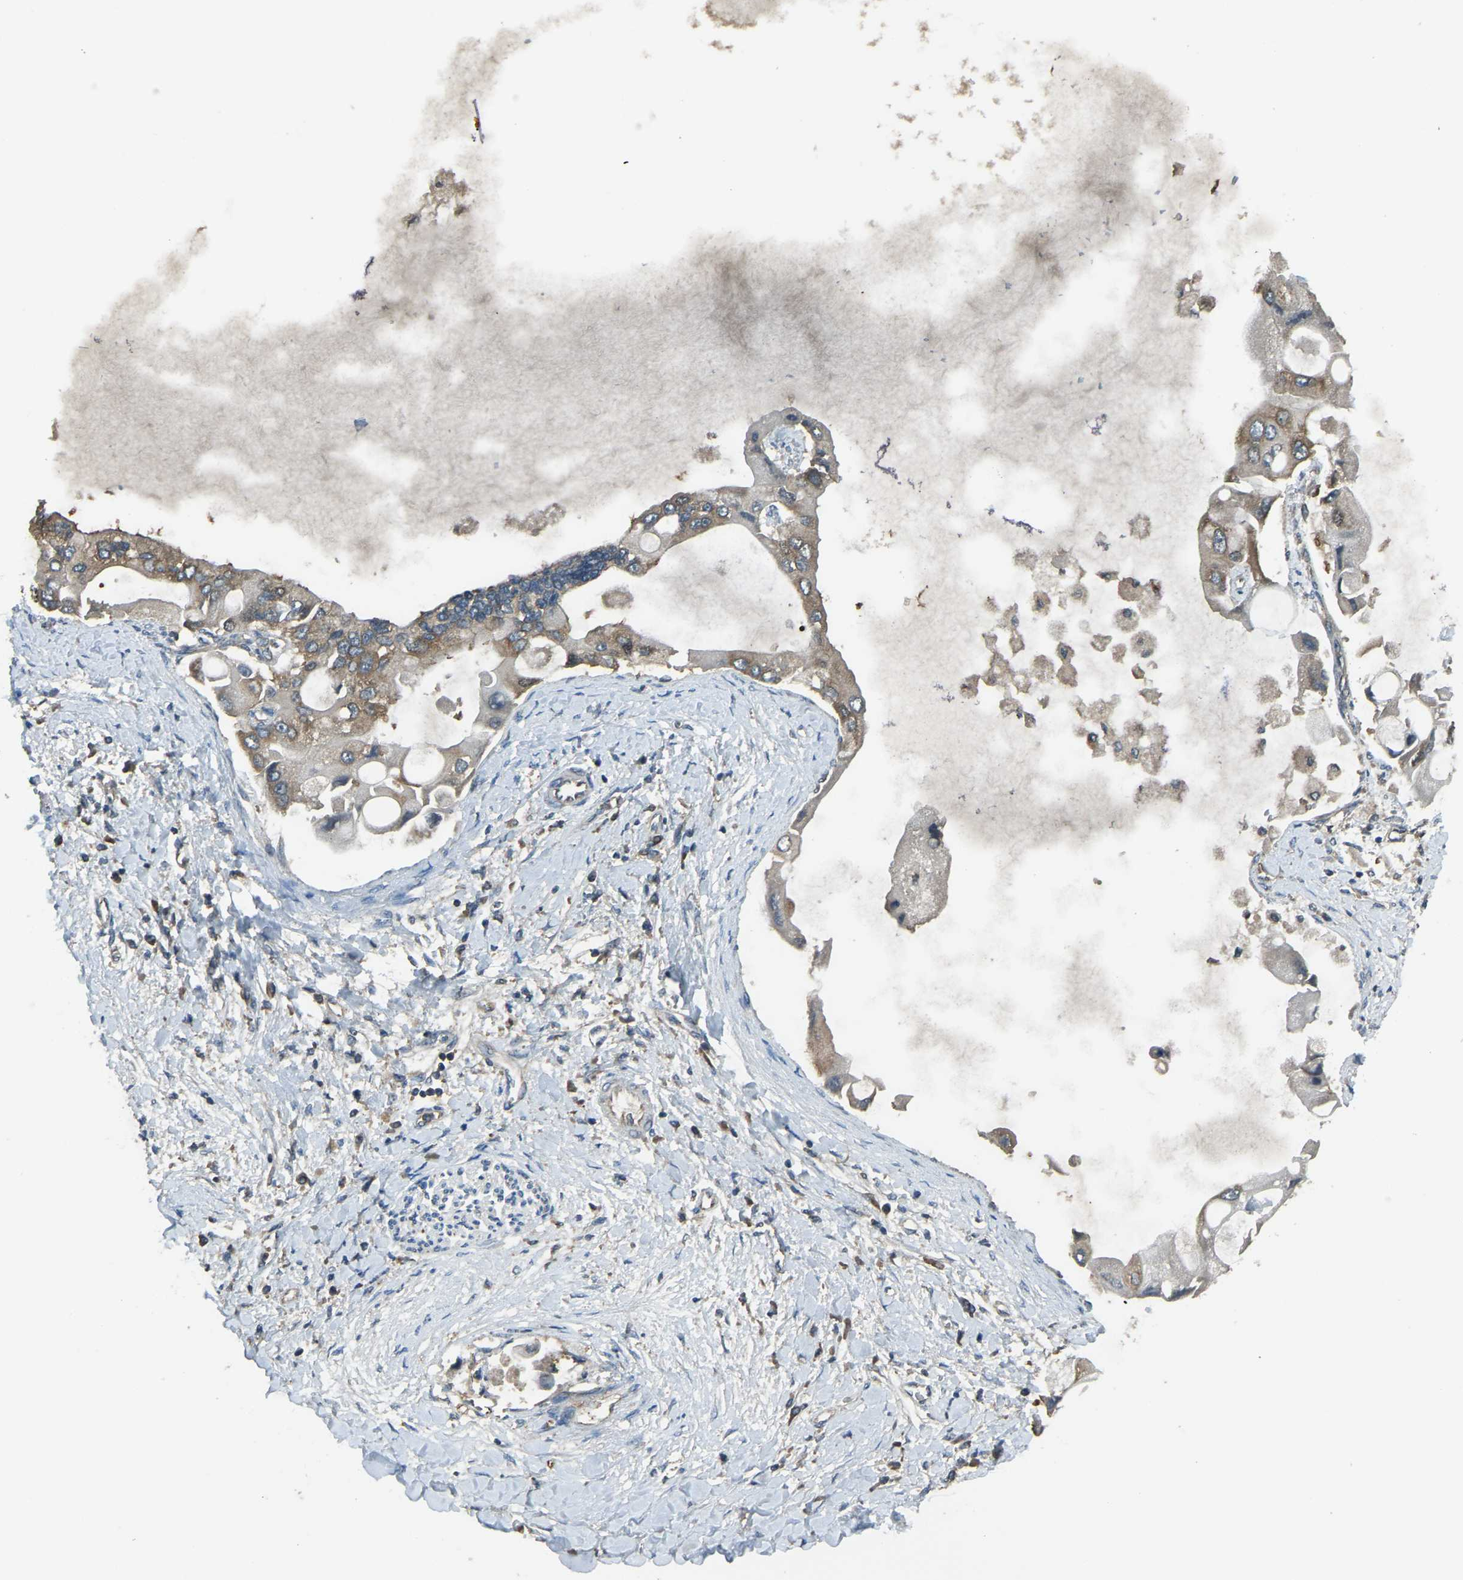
{"staining": {"intensity": "moderate", "quantity": ">75%", "location": "cytoplasmic/membranous"}, "tissue": "liver cancer", "cell_type": "Tumor cells", "image_type": "cancer", "snomed": [{"axis": "morphology", "description": "Cholangiocarcinoma"}, {"axis": "topography", "description": "Liver"}], "caption": "Liver cancer was stained to show a protein in brown. There is medium levels of moderate cytoplasmic/membranous expression in approximately >75% of tumor cells.", "gene": "AIMP1", "patient": {"sex": "male", "age": 50}}